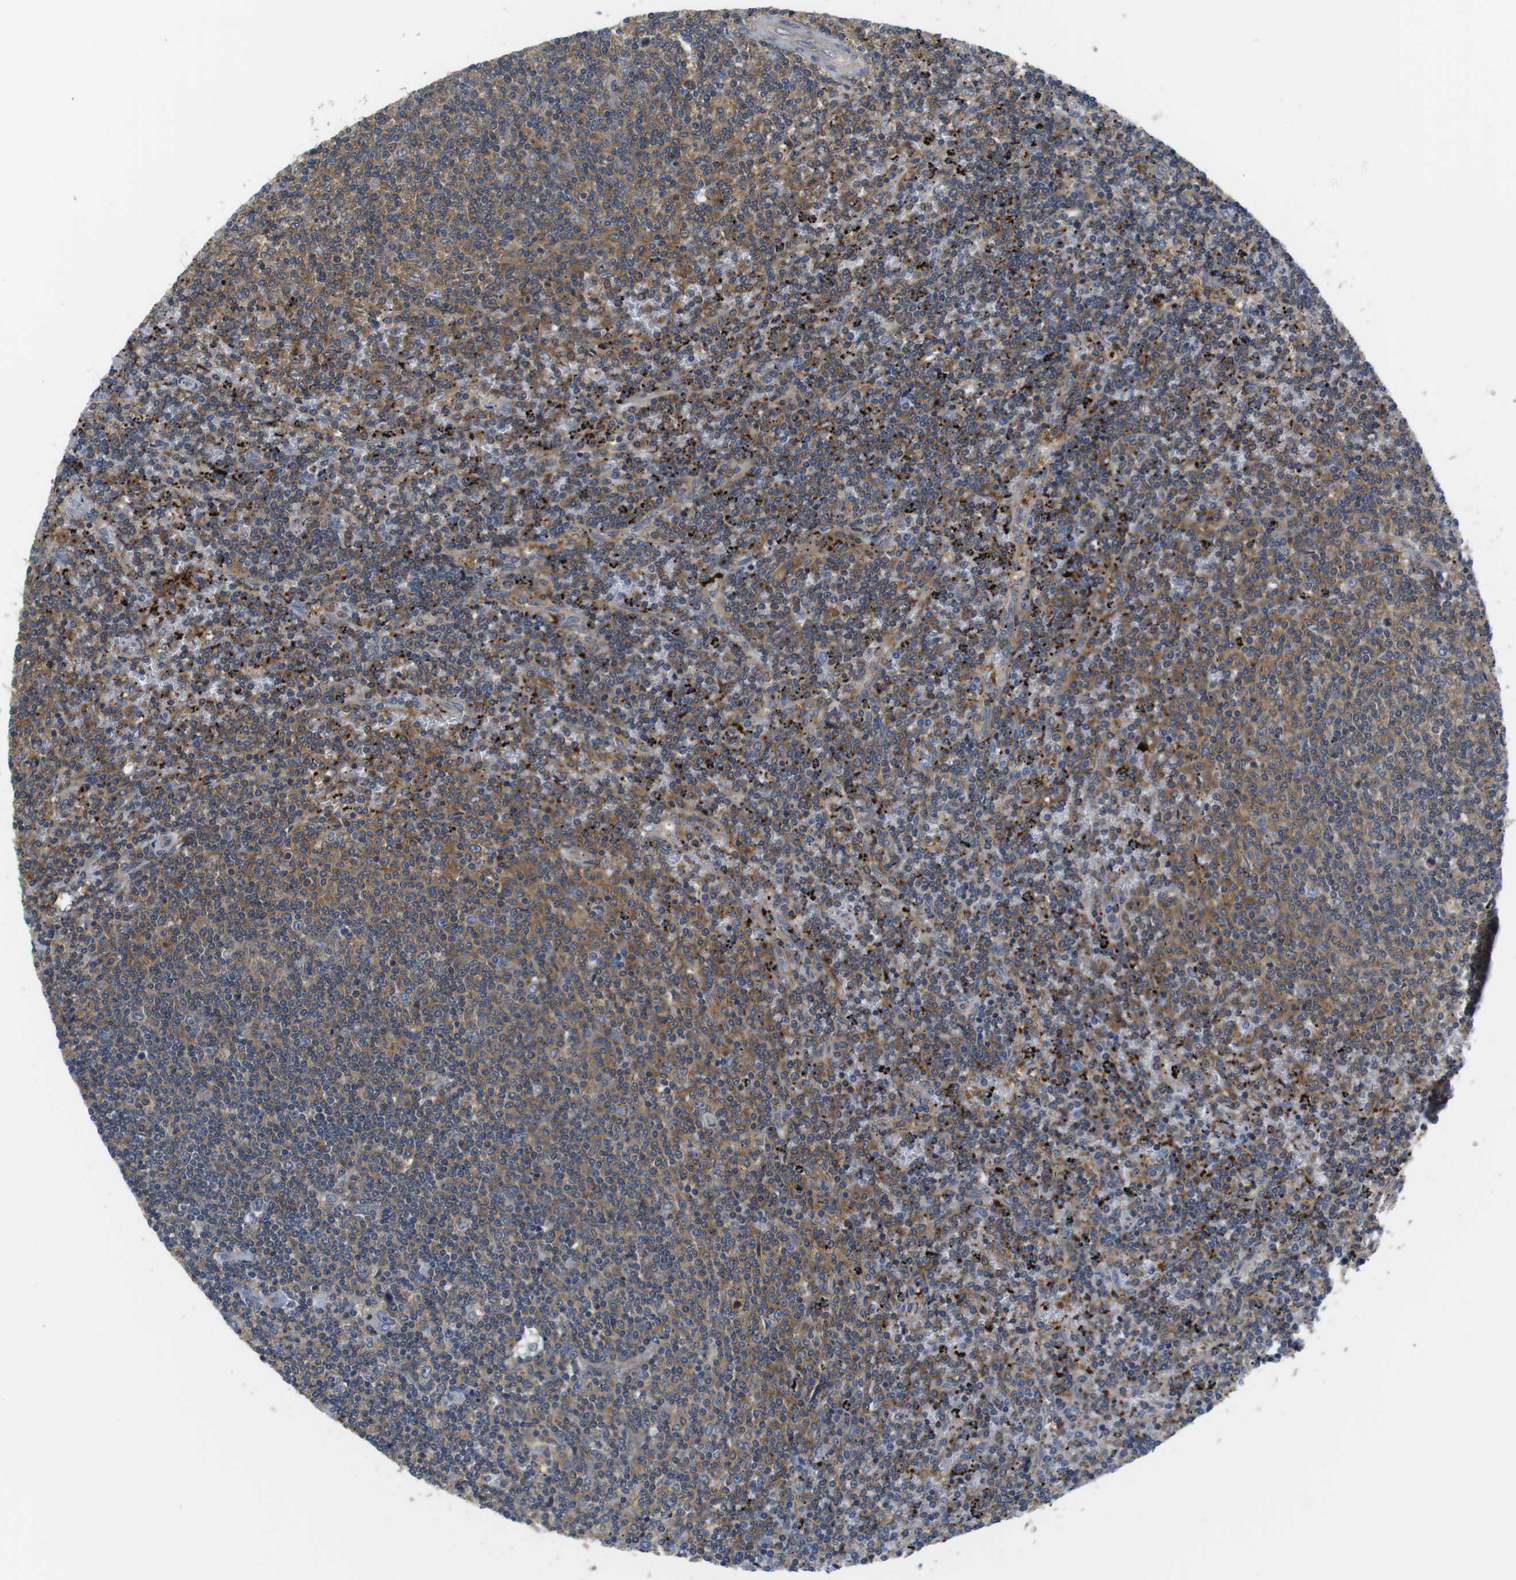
{"staining": {"intensity": "moderate", "quantity": ">75%", "location": "cytoplasmic/membranous"}, "tissue": "lymphoma", "cell_type": "Tumor cells", "image_type": "cancer", "snomed": [{"axis": "morphology", "description": "Malignant lymphoma, non-Hodgkin's type, Low grade"}, {"axis": "topography", "description": "Spleen"}], "caption": "Malignant lymphoma, non-Hodgkin's type (low-grade) stained with DAB (3,3'-diaminobenzidine) immunohistochemistry exhibits medium levels of moderate cytoplasmic/membranous staining in about >75% of tumor cells.", "gene": "HERPUD2", "patient": {"sex": "female", "age": 50}}